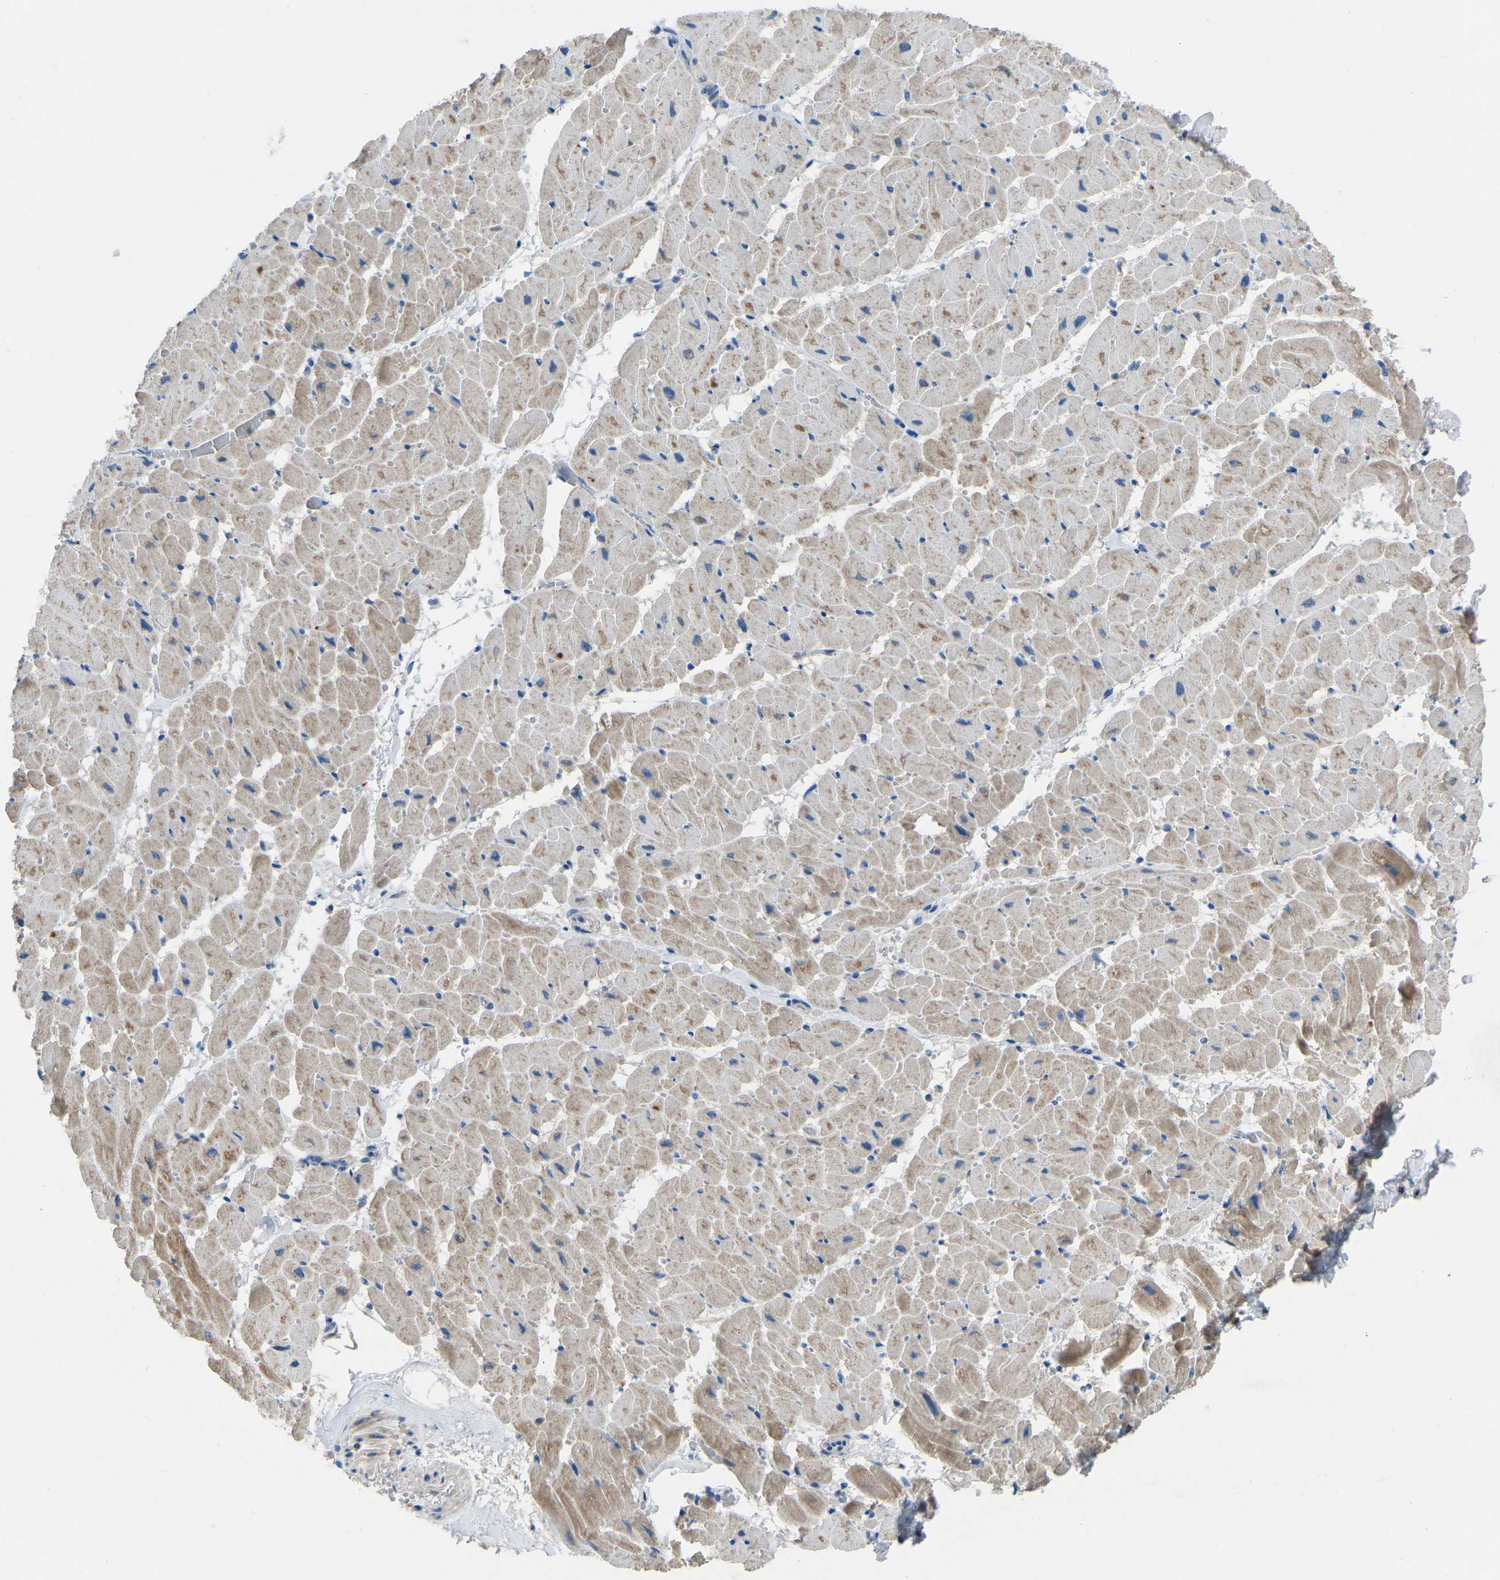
{"staining": {"intensity": "moderate", "quantity": "25%-75%", "location": "cytoplasmic/membranous"}, "tissue": "heart muscle", "cell_type": "Cardiomyocytes", "image_type": "normal", "snomed": [{"axis": "morphology", "description": "Normal tissue, NOS"}, {"axis": "topography", "description": "Heart"}], "caption": "This photomicrograph demonstrates IHC staining of benign heart muscle, with medium moderate cytoplasmic/membranous staining in approximately 25%-75% of cardiomyocytes.", "gene": "GRK6", "patient": {"sex": "female", "age": 19}}